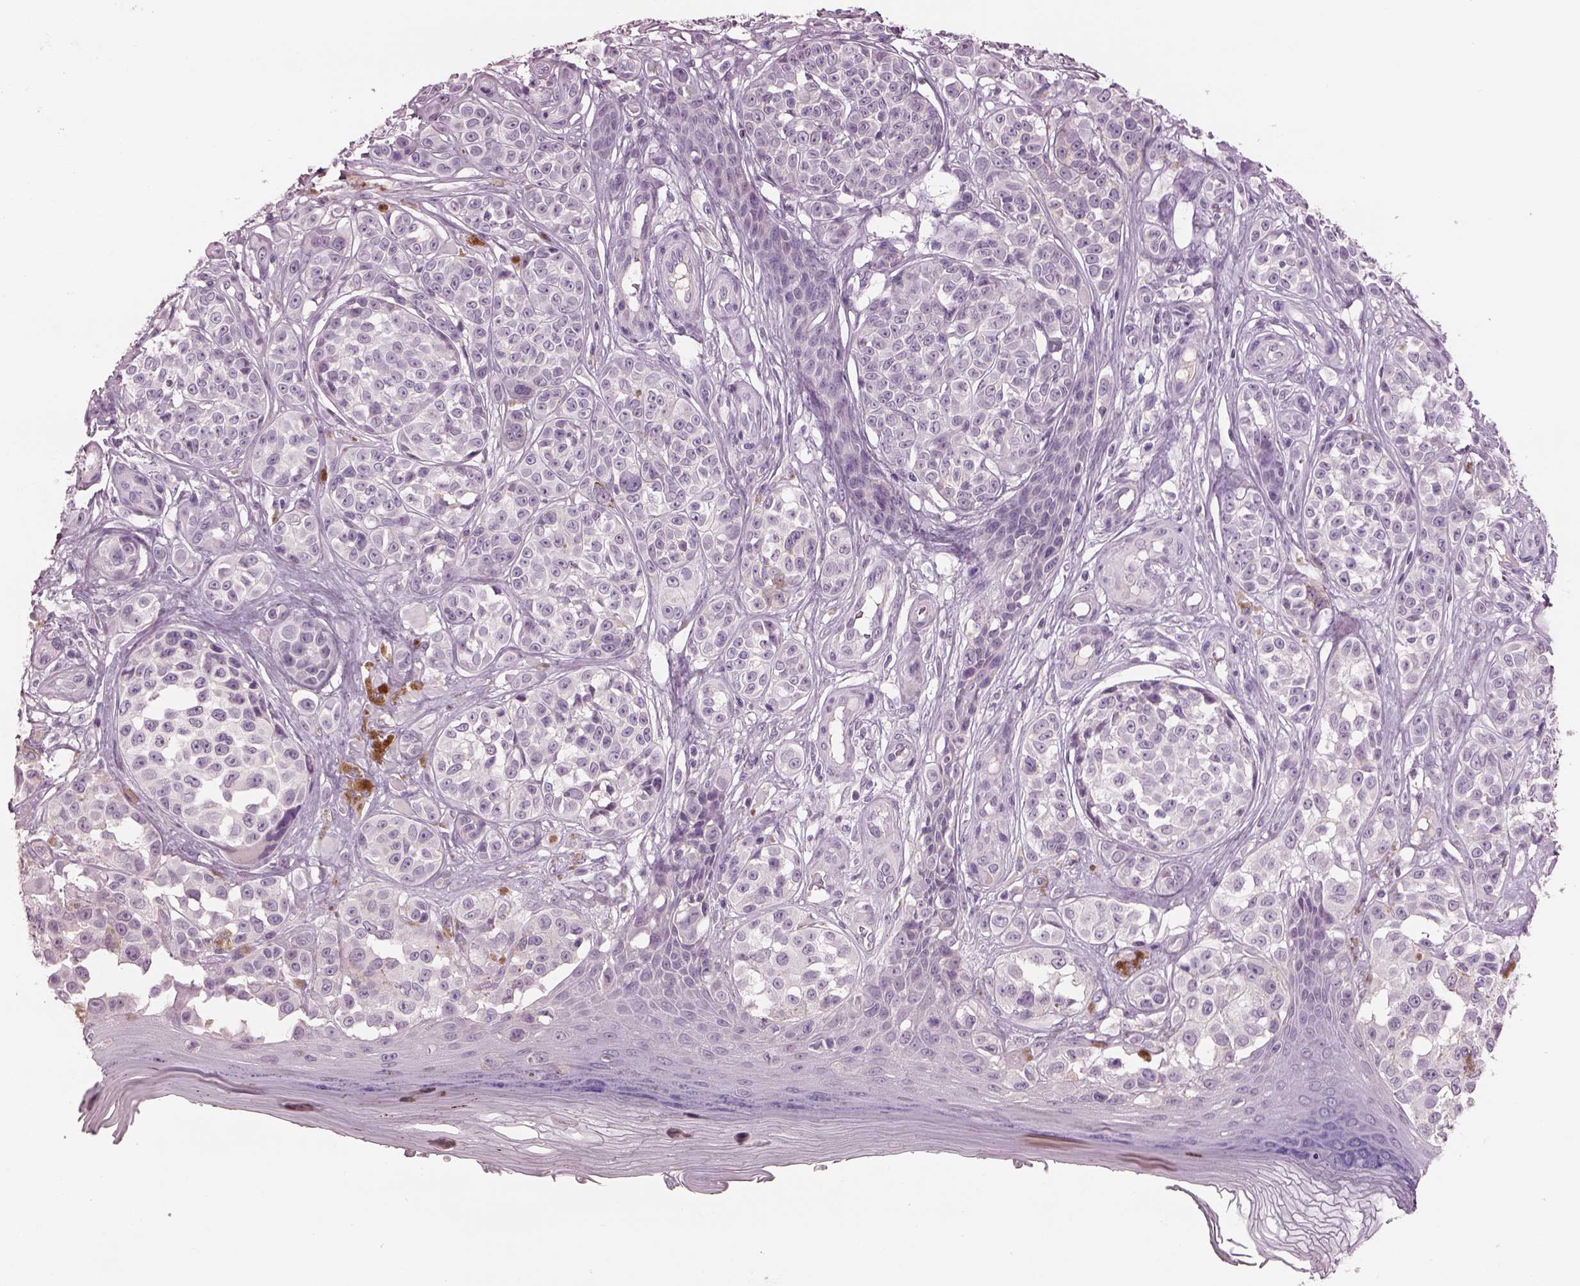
{"staining": {"intensity": "negative", "quantity": "none", "location": "none"}, "tissue": "melanoma", "cell_type": "Tumor cells", "image_type": "cancer", "snomed": [{"axis": "morphology", "description": "Malignant melanoma, NOS"}, {"axis": "topography", "description": "Skin"}], "caption": "High magnification brightfield microscopy of malignant melanoma stained with DAB (brown) and counterstained with hematoxylin (blue): tumor cells show no significant positivity. The staining was performed using DAB (3,3'-diaminobenzidine) to visualize the protein expression in brown, while the nuclei were stained in blue with hematoxylin (Magnification: 20x).", "gene": "PACRG", "patient": {"sex": "female", "age": 90}}